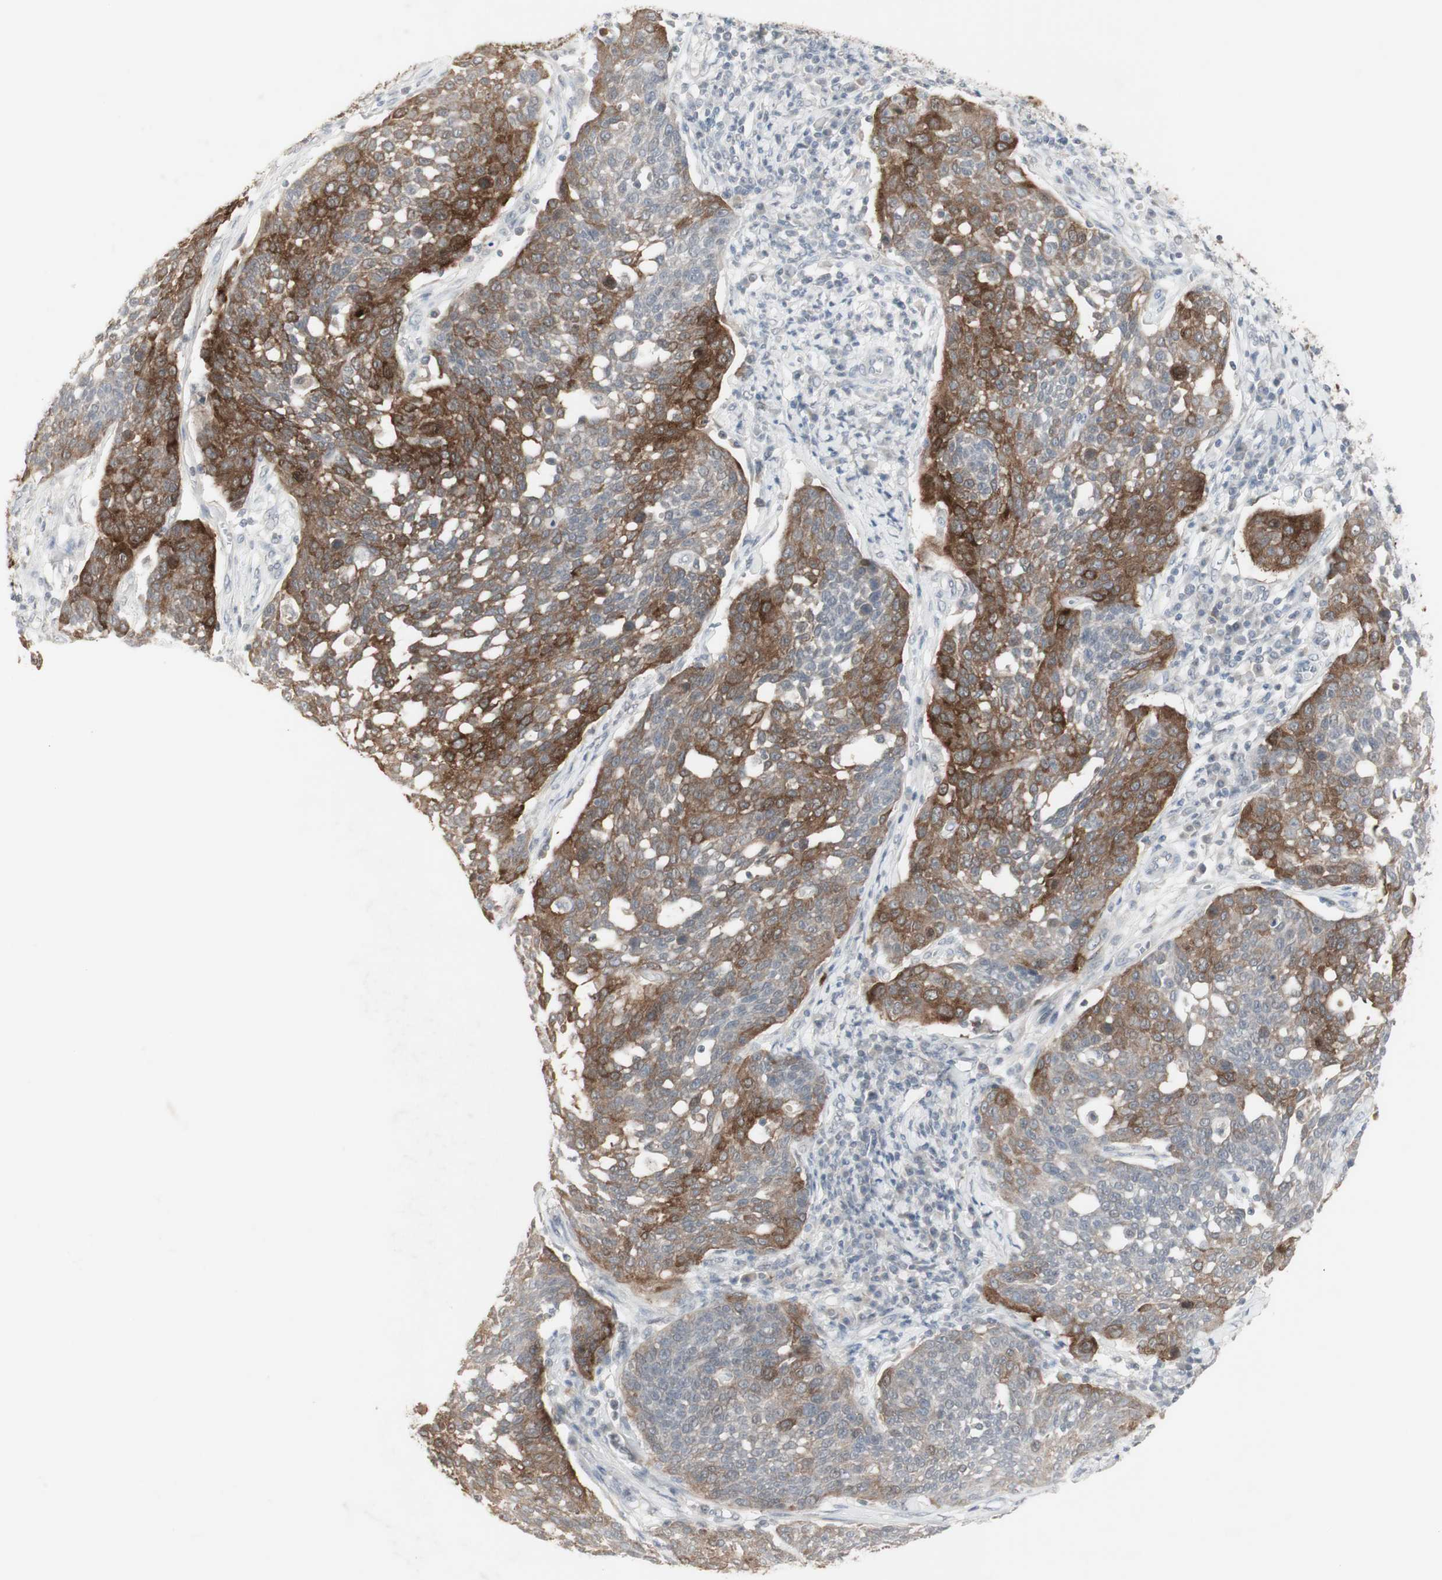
{"staining": {"intensity": "moderate", "quantity": "25%-75%", "location": "cytoplasmic/membranous"}, "tissue": "cervical cancer", "cell_type": "Tumor cells", "image_type": "cancer", "snomed": [{"axis": "morphology", "description": "Squamous cell carcinoma, NOS"}, {"axis": "topography", "description": "Cervix"}], "caption": "Moderate cytoplasmic/membranous staining is appreciated in about 25%-75% of tumor cells in squamous cell carcinoma (cervical).", "gene": "C1orf116", "patient": {"sex": "female", "age": 34}}